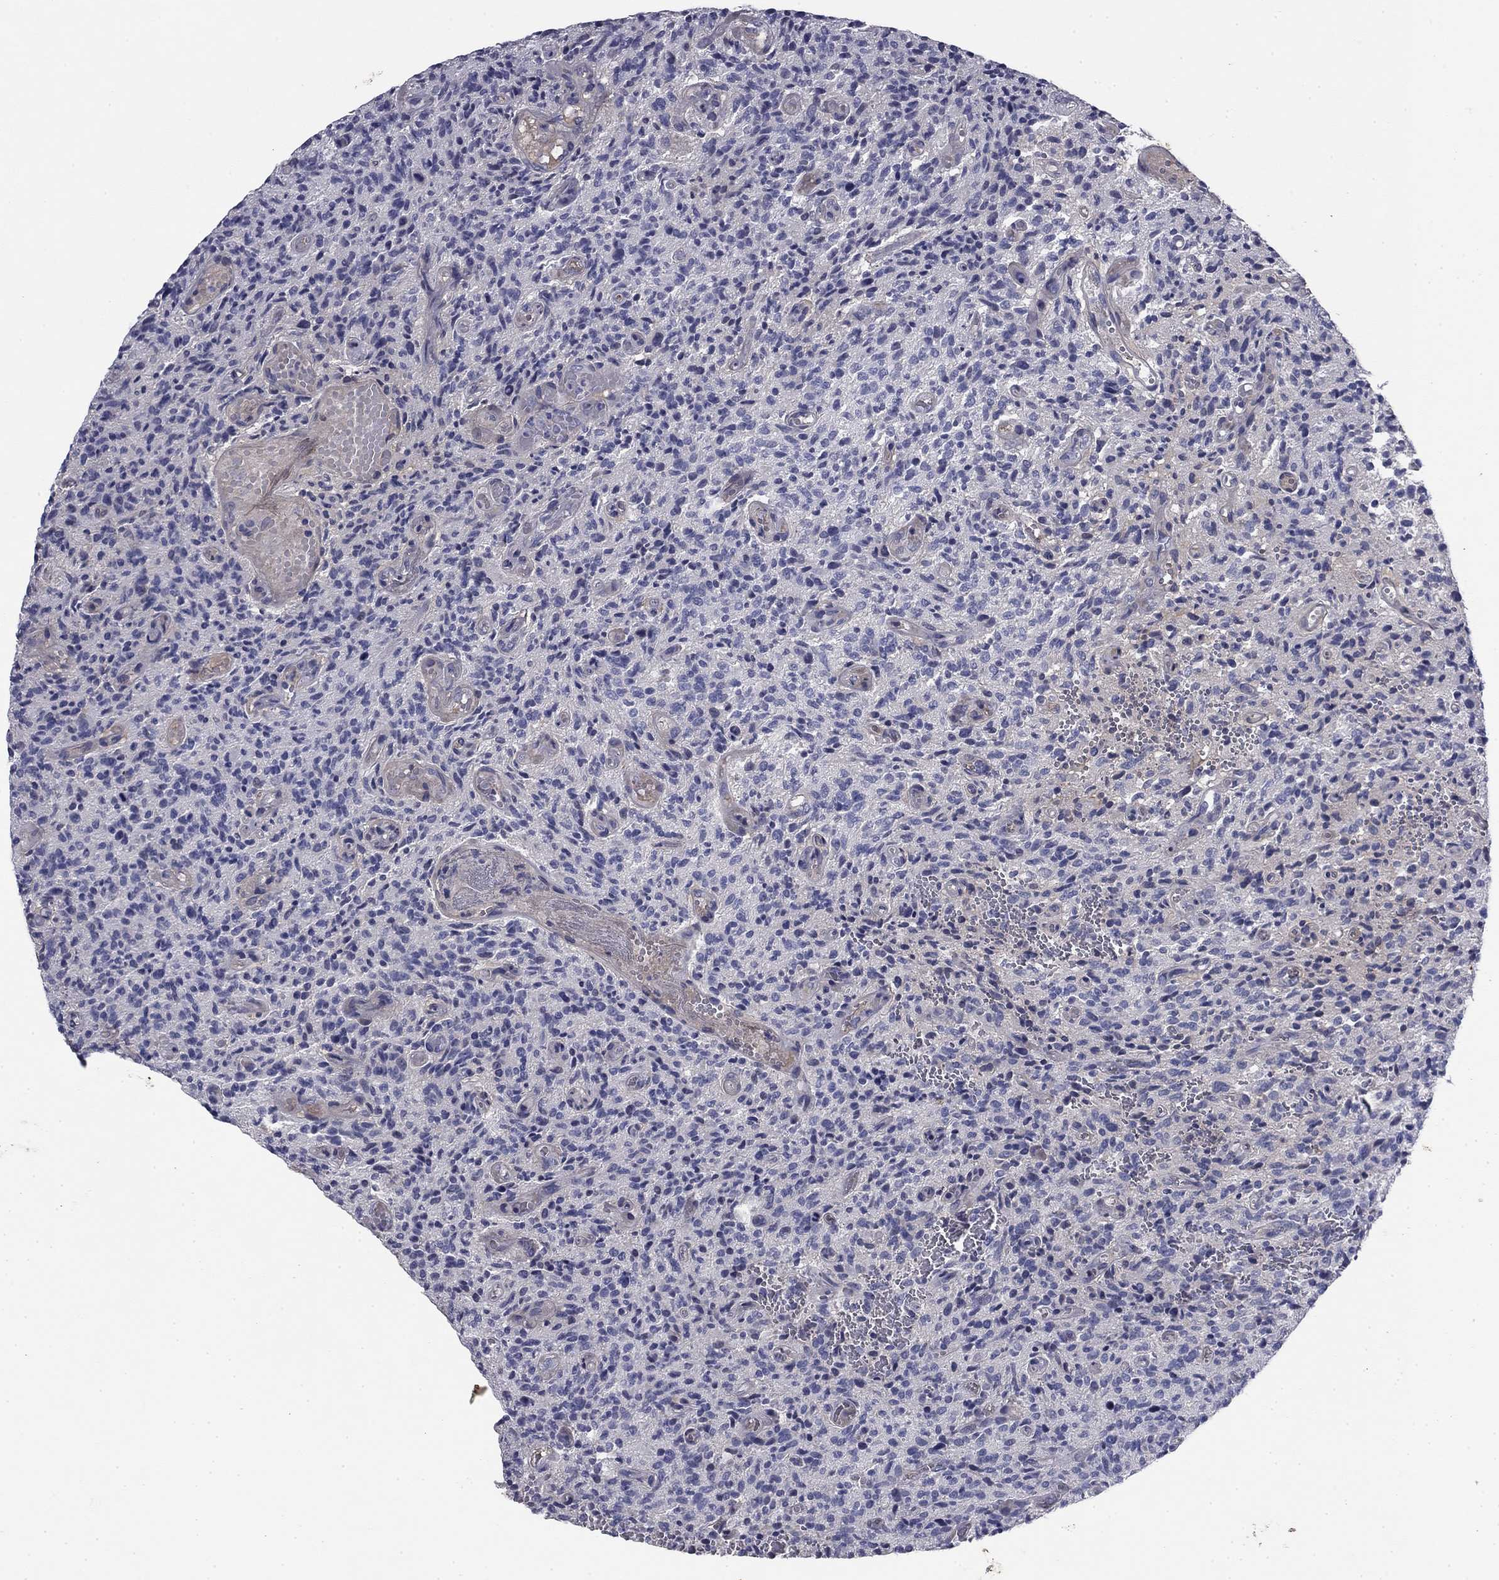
{"staining": {"intensity": "negative", "quantity": "none", "location": "none"}, "tissue": "glioma", "cell_type": "Tumor cells", "image_type": "cancer", "snomed": [{"axis": "morphology", "description": "Glioma, malignant, High grade"}, {"axis": "topography", "description": "Brain"}], "caption": "High power microscopy image of an IHC micrograph of glioma, revealing no significant expression in tumor cells.", "gene": "COL2A1", "patient": {"sex": "male", "age": 64}}